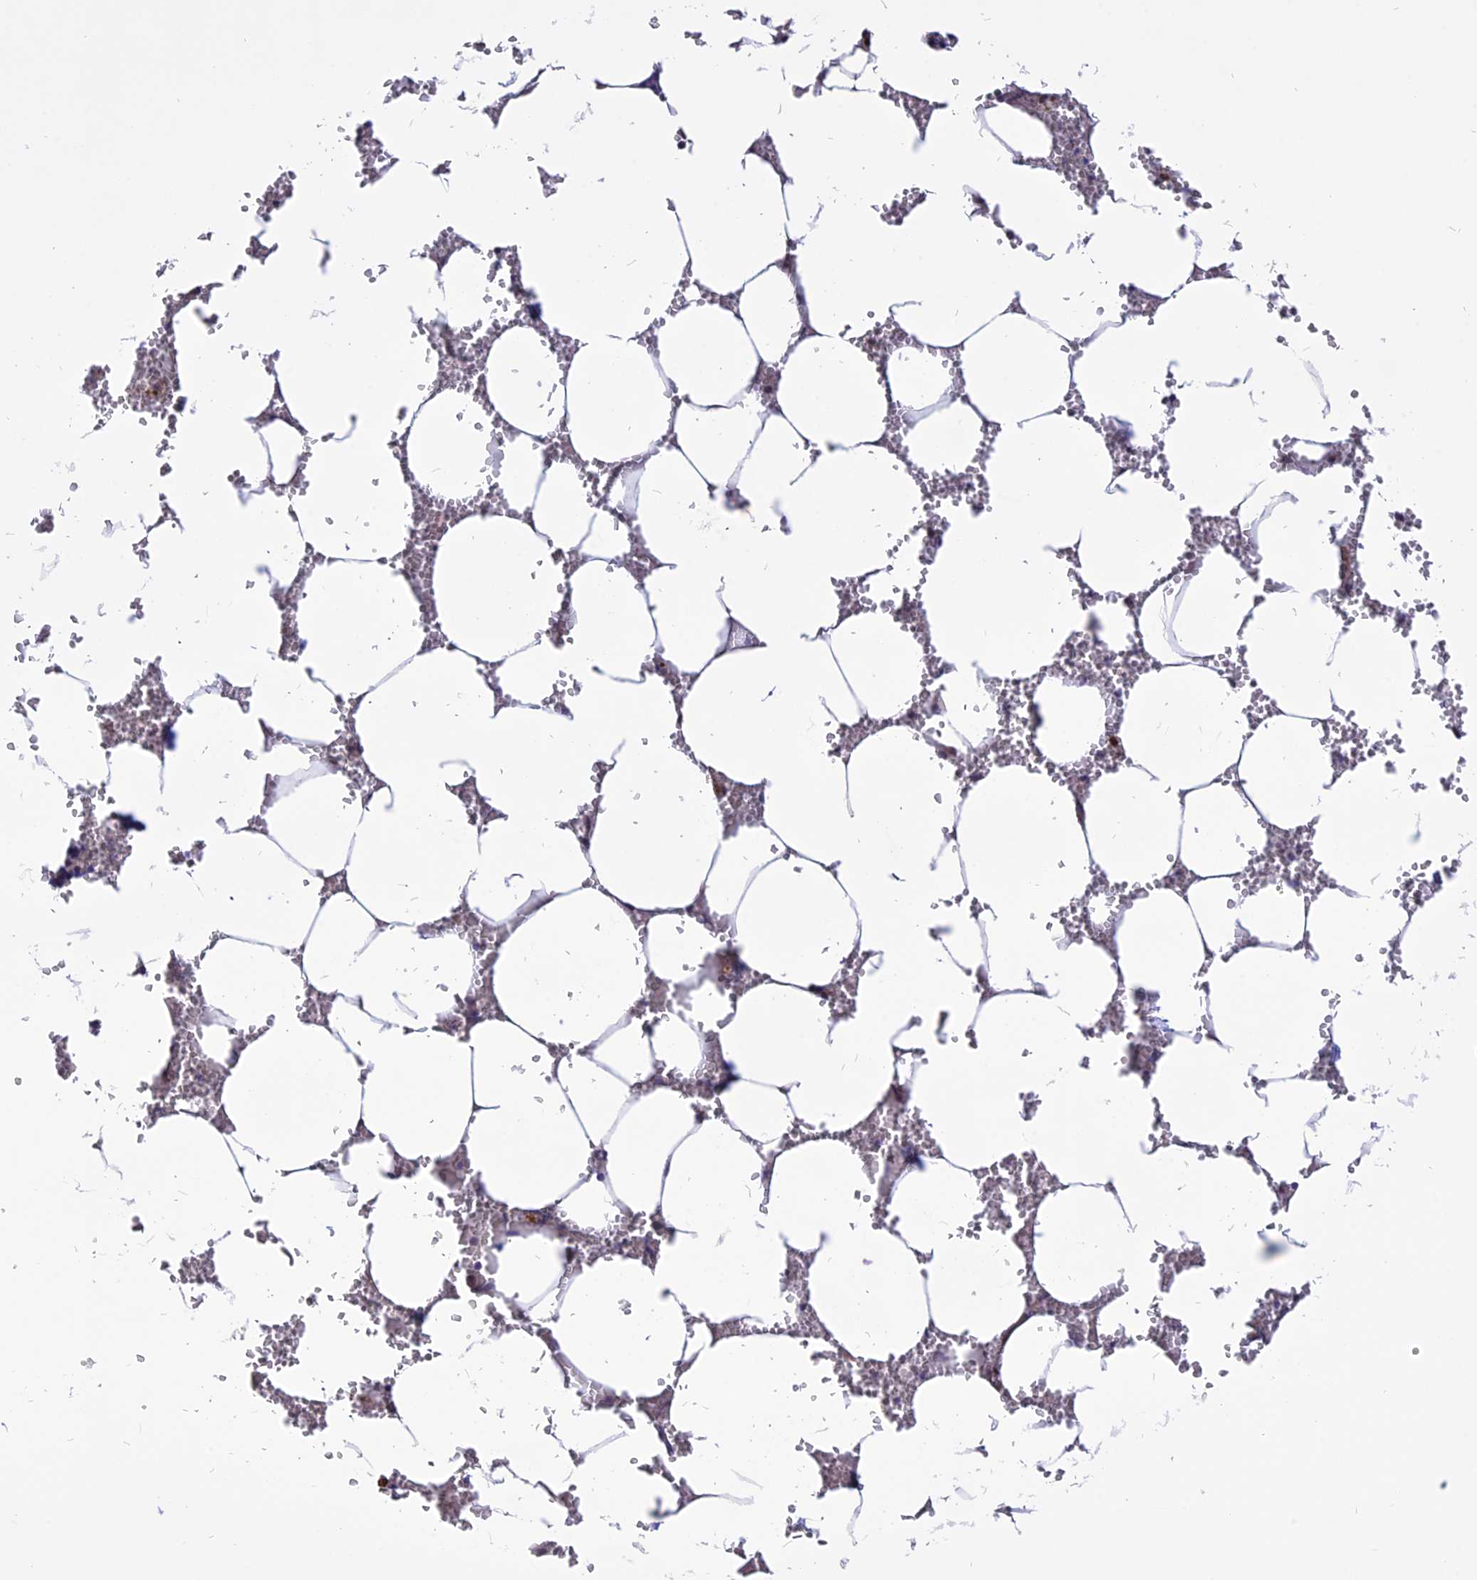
{"staining": {"intensity": "moderate", "quantity": "<25%", "location": "cytoplasmic/membranous"}, "tissue": "bone marrow", "cell_type": "Hematopoietic cells", "image_type": "normal", "snomed": [{"axis": "morphology", "description": "Normal tissue, NOS"}, {"axis": "topography", "description": "Bone marrow"}], "caption": "A low amount of moderate cytoplasmic/membranous positivity is appreciated in approximately <25% of hematopoietic cells in unremarkable bone marrow. The staining was performed using DAB (3,3'-diaminobenzidine), with brown indicating positive protein expression. Nuclei are stained blue with hematoxylin.", "gene": "TMEM263", "patient": {"sex": "male", "age": 70}}